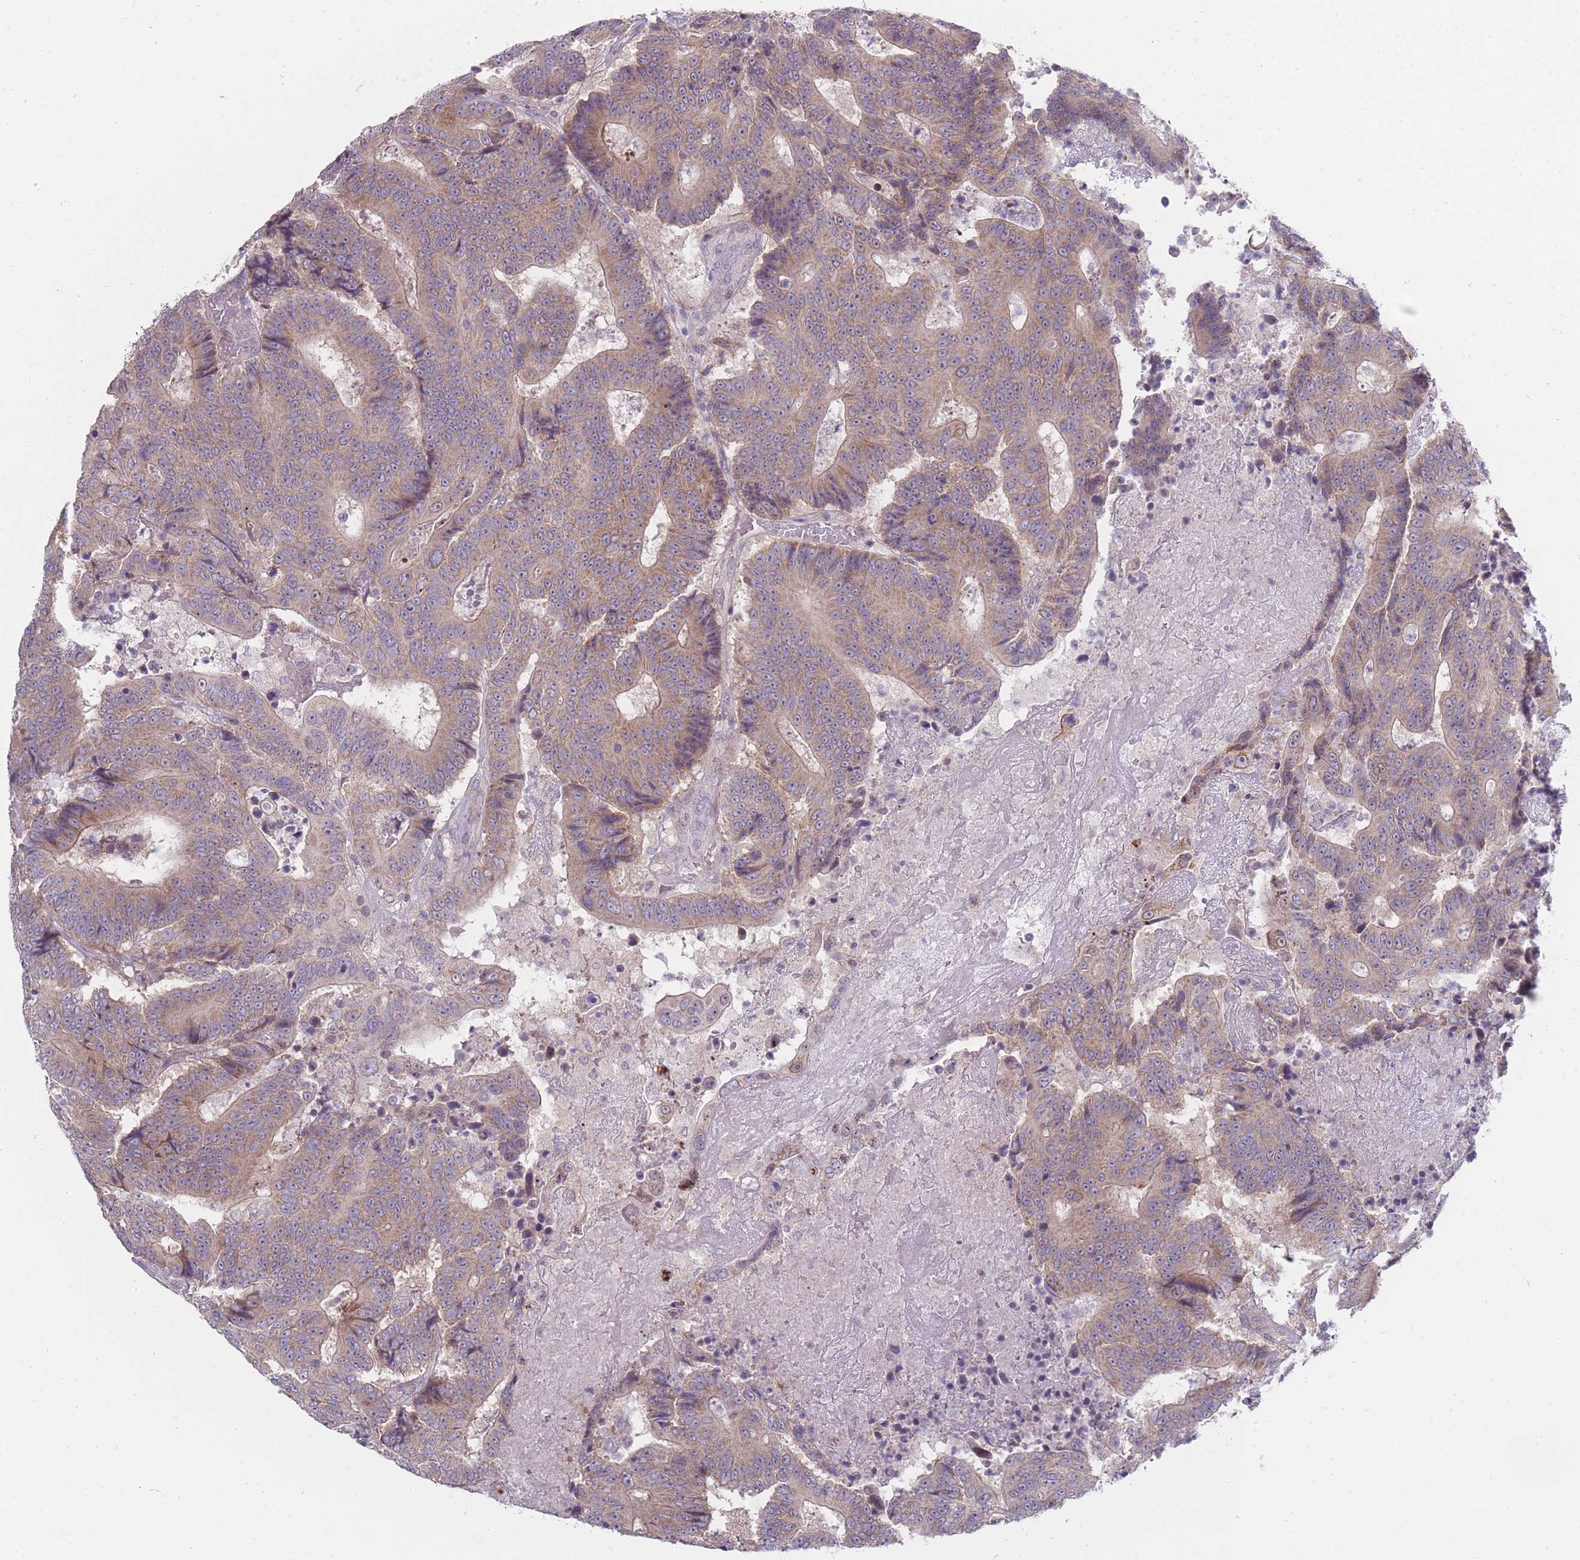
{"staining": {"intensity": "weak", "quantity": "25%-75%", "location": "cytoplasmic/membranous"}, "tissue": "colorectal cancer", "cell_type": "Tumor cells", "image_type": "cancer", "snomed": [{"axis": "morphology", "description": "Adenocarcinoma, NOS"}, {"axis": "topography", "description": "Colon"}], "caption": "Immunohistochemistry (IHC) histopathology image of neoplastic tissue: human adenocarcinoma (colorectal) stained using immunohistochemistry reveals low levels of weak protein expression localized specifically in the cytoplasmic/membranous of tumor cells, appearing as a cytoplasmic/membranous brown color.", "gene": "PCDH12", "patient": {"sex": "male", "age": 83}}